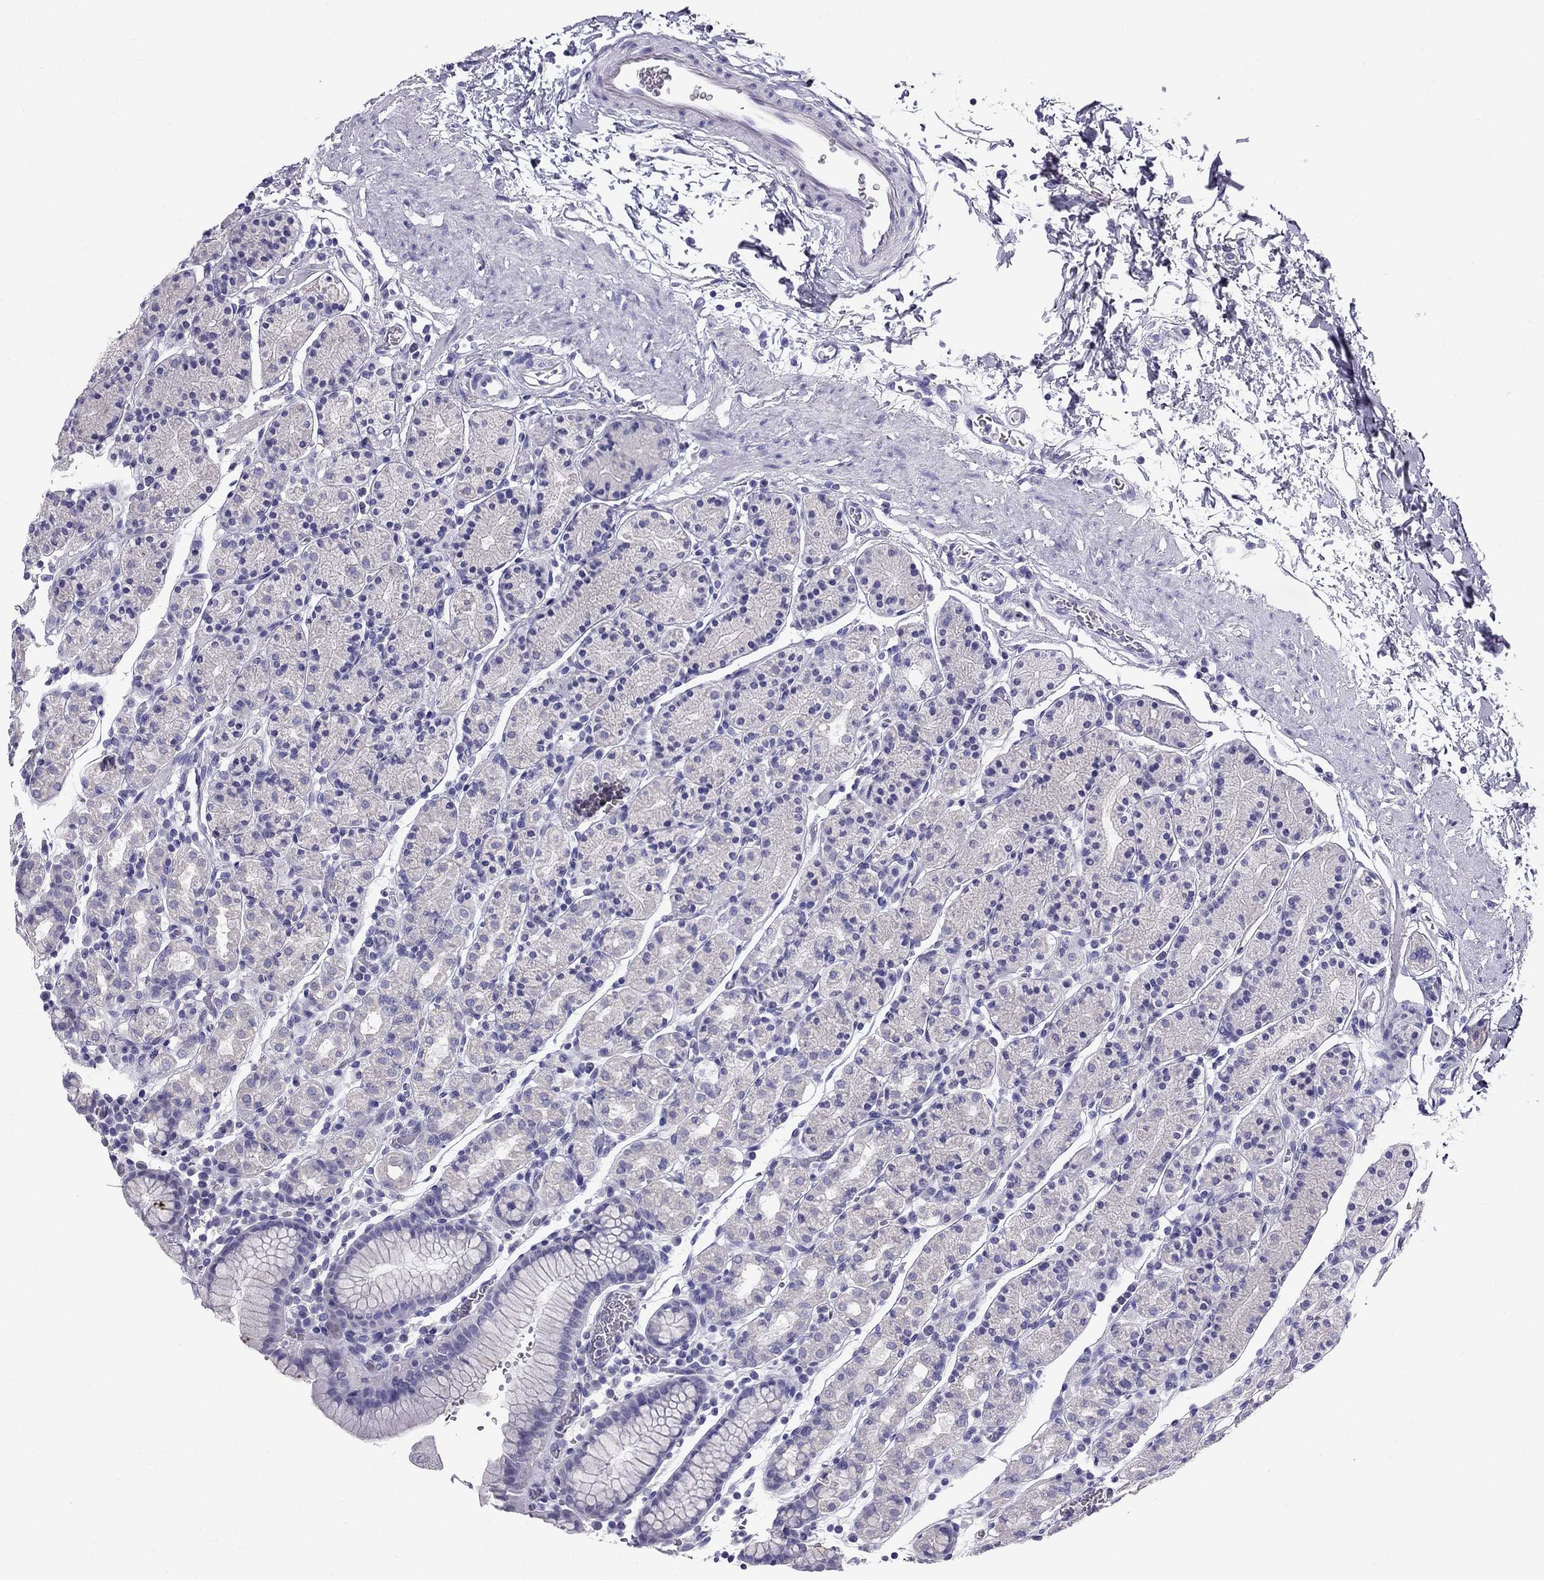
{"staining": {"intensity": "negative", "quantity": "none", "location": "none"}, "tissue": "stomach", "cell_type": "Glandular cells", "image_type": "normal", "snomed": [{"axis": "morphology", "description": "Normal tissue, NOS"}, {"axis": "topography", "description": "Stomach, upper"}, {"axis": "topography", "description": "Stomach"}], "caption": "Immunohistochemistry image of benign human stomach stained for a protein (brown), which demonstrates no expression in glandular cells.", "gene": "NPTX1", "patient": {"sex": "male", "age": 62}}